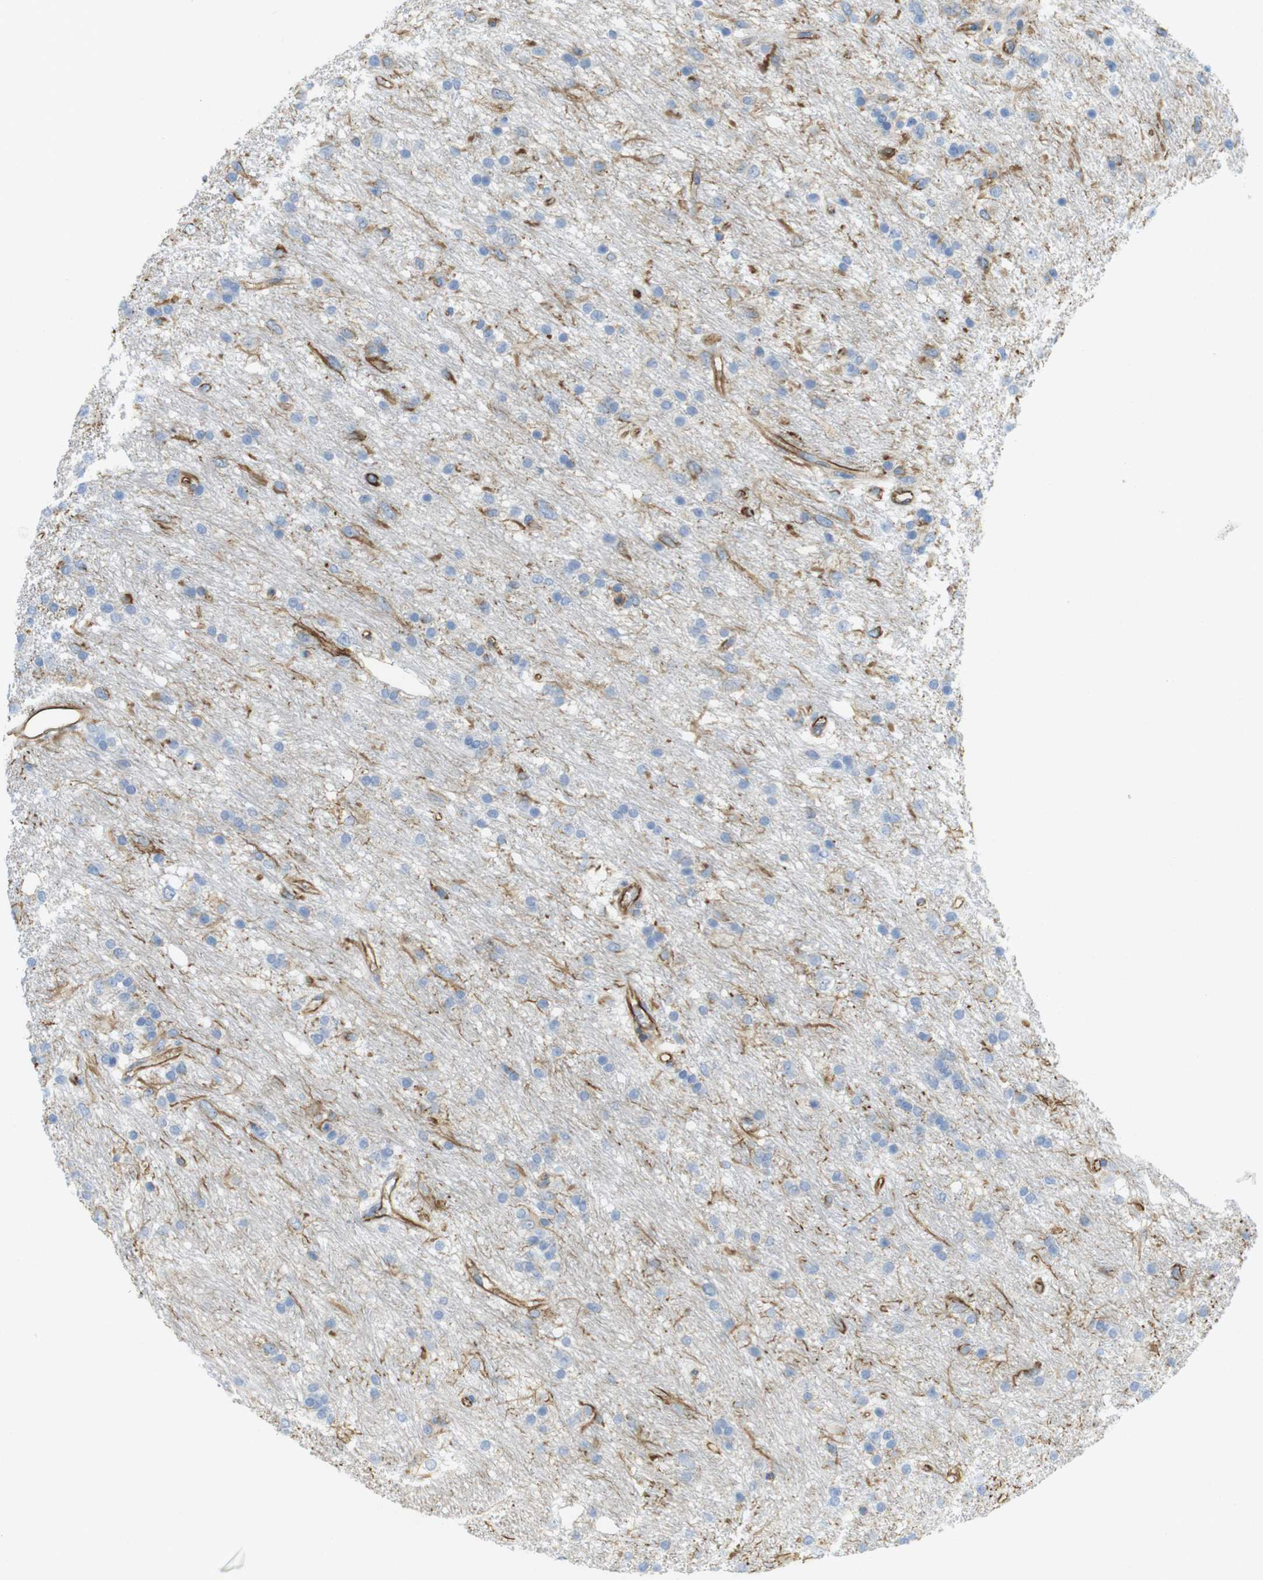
{"staining": {"intensity": "negative", "quantity": "none", "location": "none"}, "tissue": "glioma", "cell_type": "Tumor cells", "image_type": "cancer", "snomed": [{"axis": "morphology", "description": "Glioma, malignant, Low grade"}, {"axis": "topography", "description": "Brain"}], "caption": "An immunohistochemistry histopathology image of glioma is shown. There is no staining in tumor cells of glioma.", "gene": "MS4A10", "patient": {"sex": "male", "age": 77}}